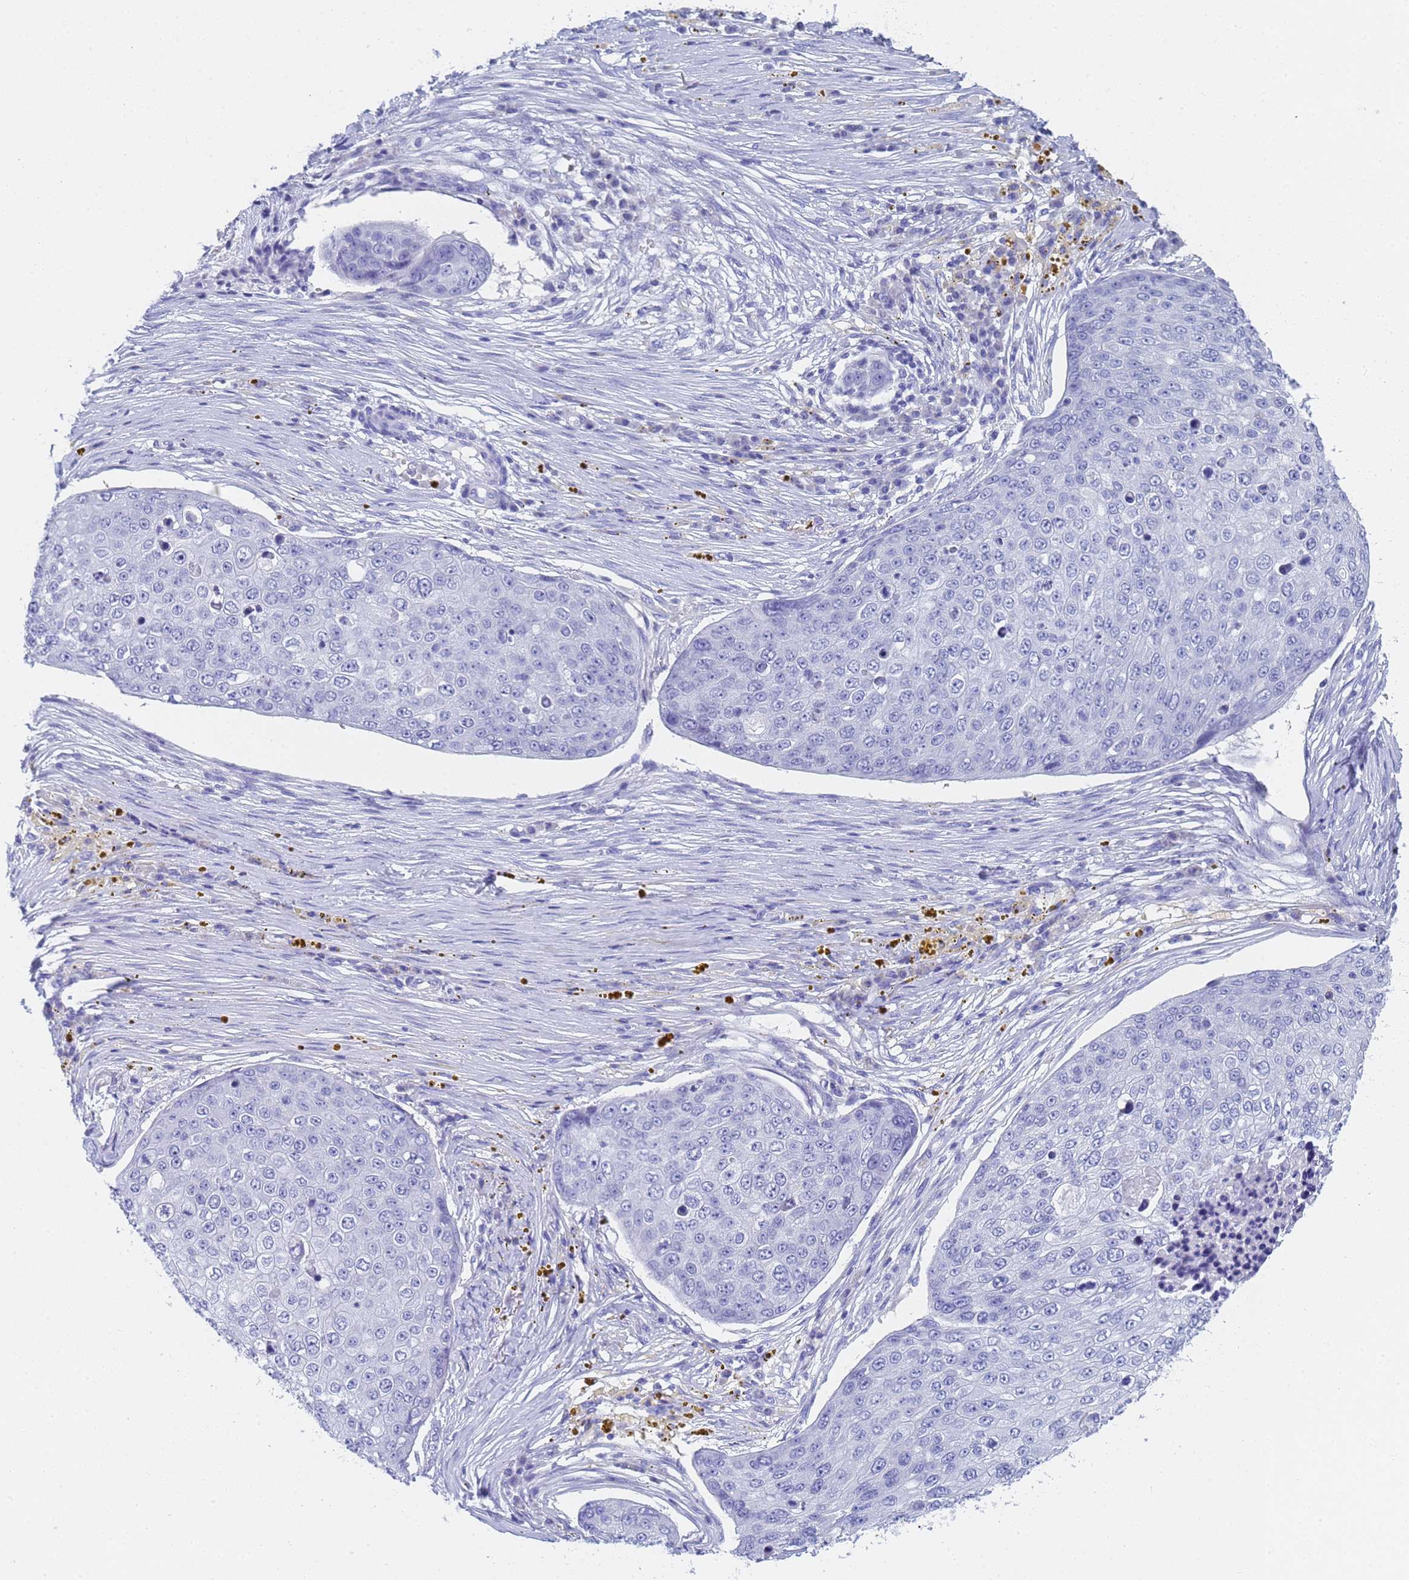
{"staining": {"intensity": "negative", "quantity": "none", "location": "none"}, "tissue": "skin cancer", "cell_type": "Tumor cells", "image_type": "cancer", "snomed": [{"axis": "morphology", "description": "Squamous cell carcinoma, NOS"}, {"axis": "topography", "description": "Skin"}], "caption": "Tumor cells show no significant expression in squamous cell carcinoma (skin).", "gene": "STATH", "patient": {"sex": "male", "age": 71}}